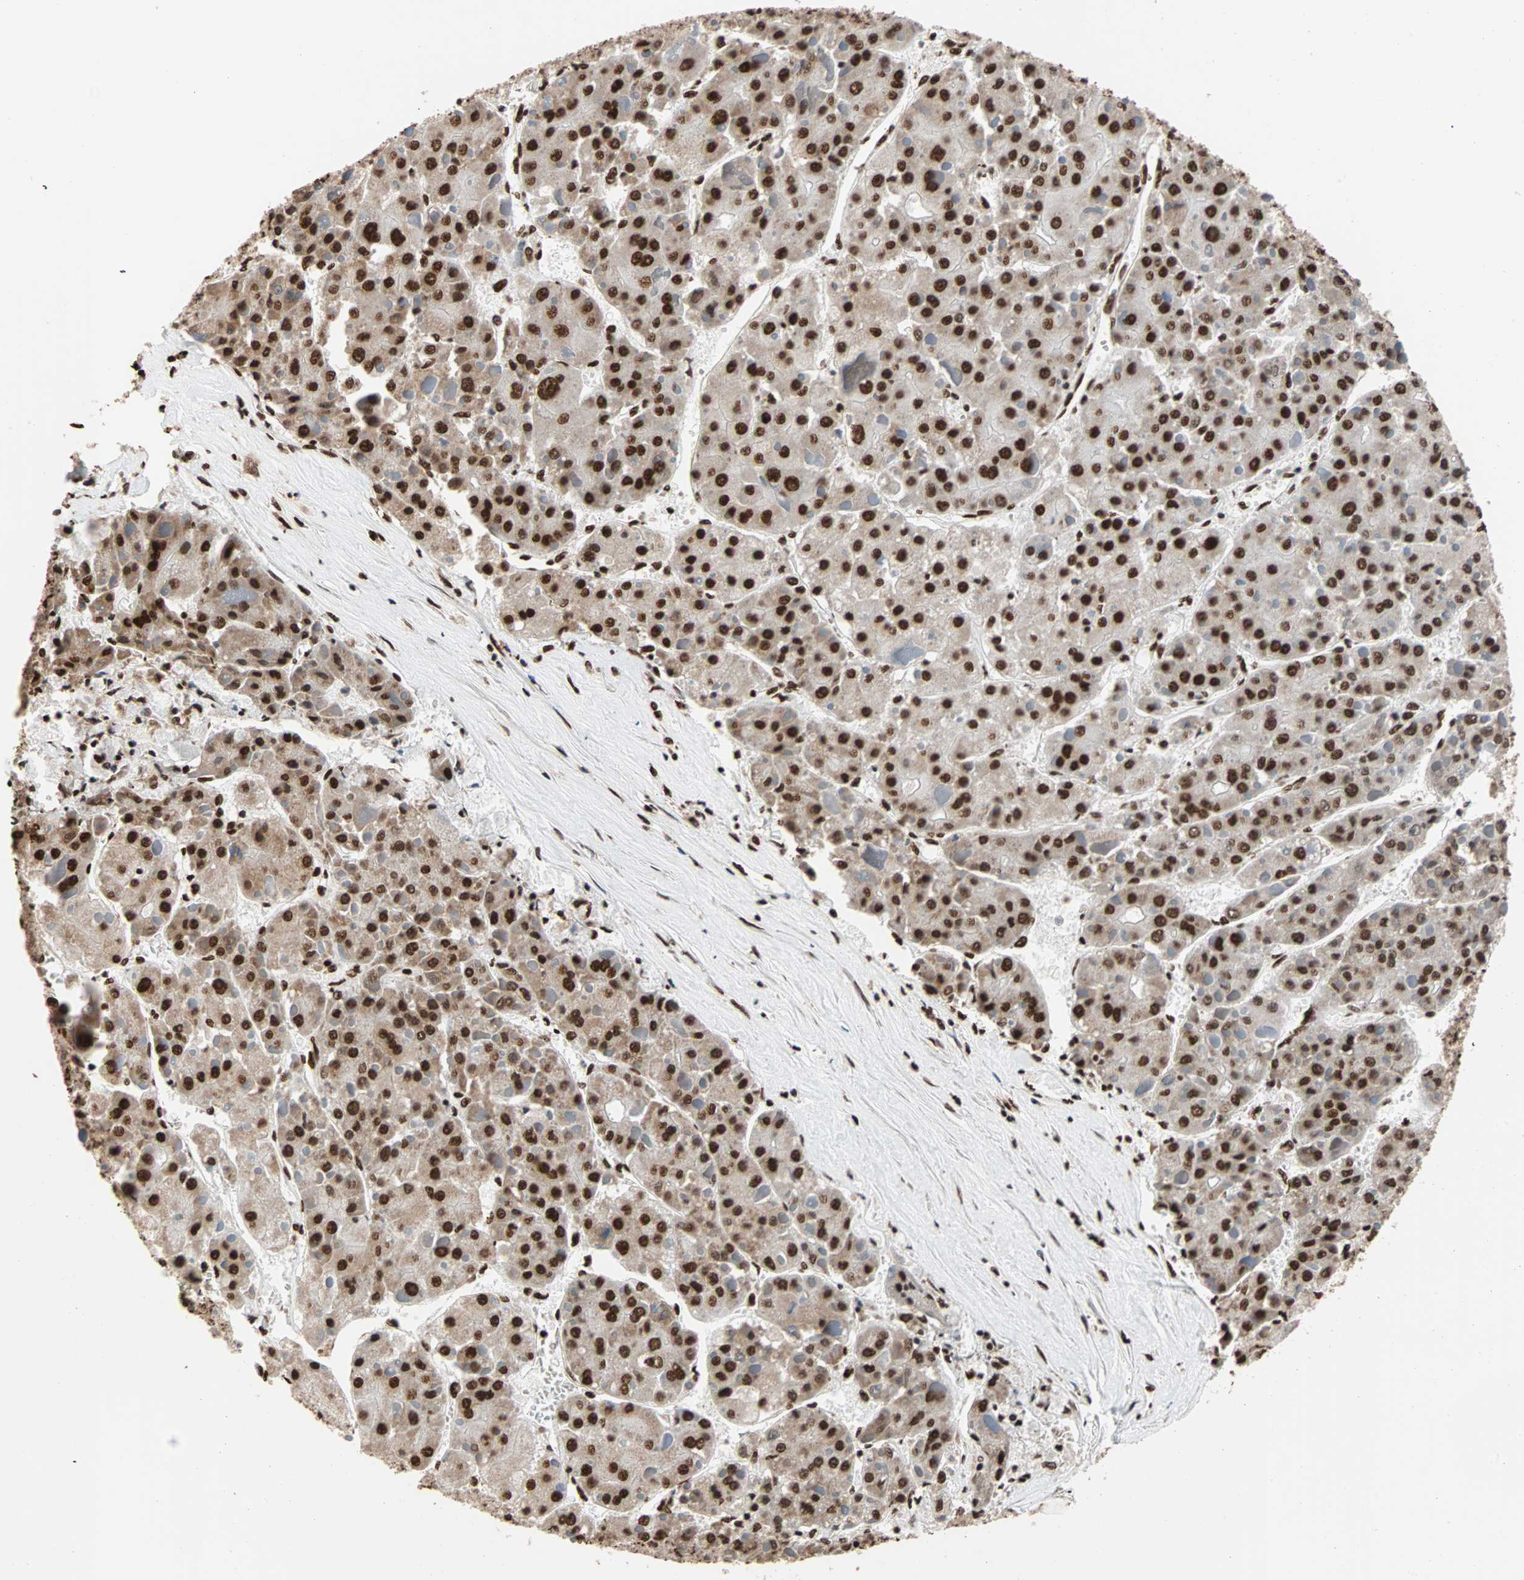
{"staining": {"intensity": "strong", "quantity": ">75%", "location": "nuclear"}, "tissue": "liver cancer", "cell_type": "Tumor cells", "image_type": "cancer", "snomed": [{"axis": "morphology", "description": "Carcinoma, Hepatocellular, NOS"}, {"axis": "topography", "description": "Liver"}], "caption": "High-power microscopy captured an immunohistochemistry photomicrograph of hepatocellular carcinoma (liver), revealing strong nuclear expression in about >75% of tumor cells.", "gene": "ILF2", "patient": {"sex": "female", "age": 73}}